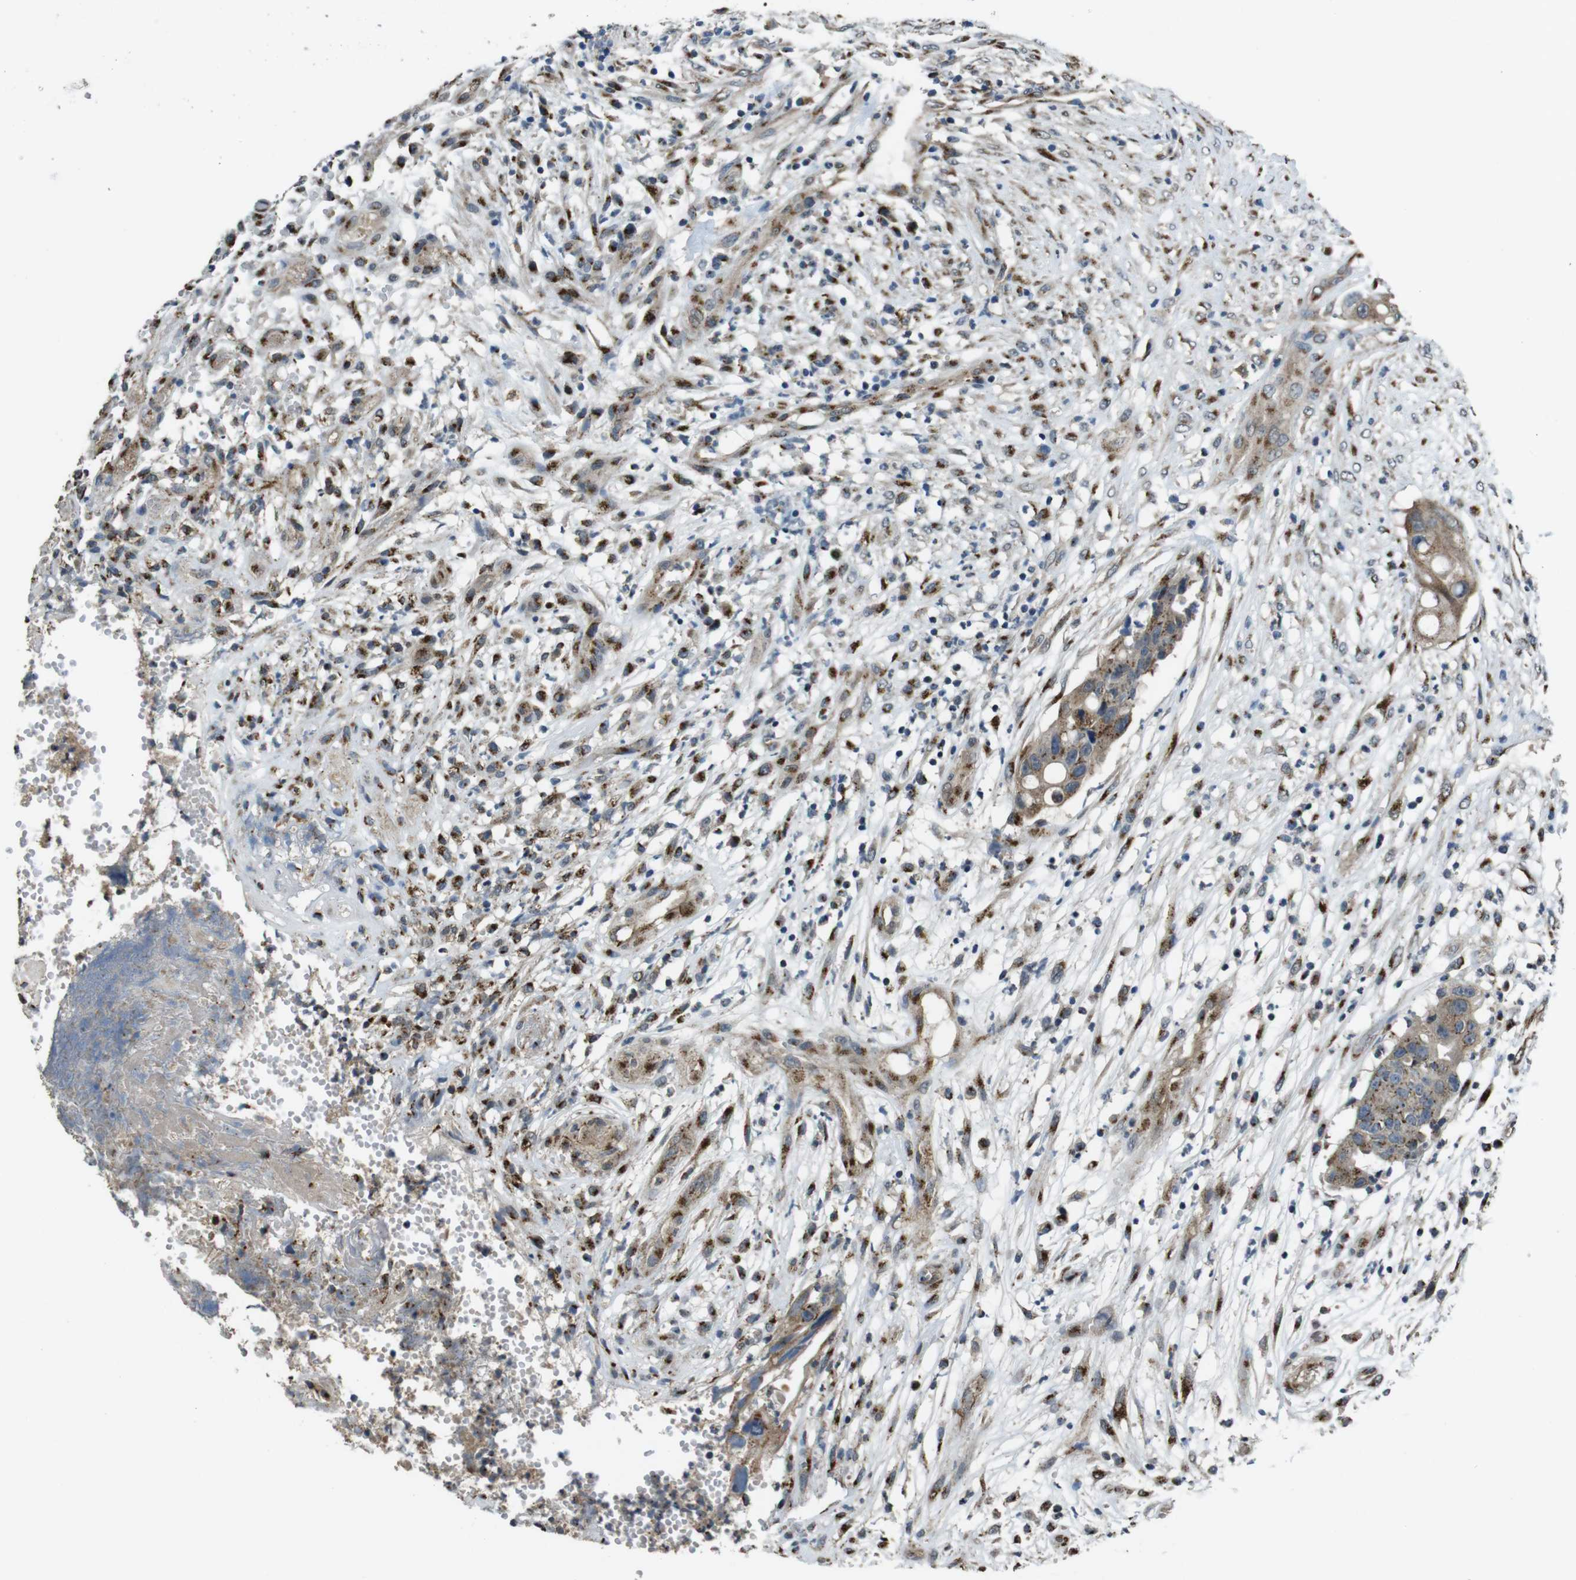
{"staining": {"intensity": "moderate", "quantity": ">75%", "location": "cytoplasmic/membranous"}, "tissue": "colorectal cancer", "cell_type": "Tumor cells", "image_type": "cancer", "snomed": [{"axis": "morphology", "description": "Adenocarcinoma, NOS"}, {"axis": "topography", "description": "Colon"}], "caption": "Brown immunohistochemical staining in colorectal cancer (adenocarcinoma) reveals moderate cytoplasmic/membranous positivity in approximately >75% of tumor cells.", "gene": "RAB6A", "patient": {"sex": "female", "age": 57}}